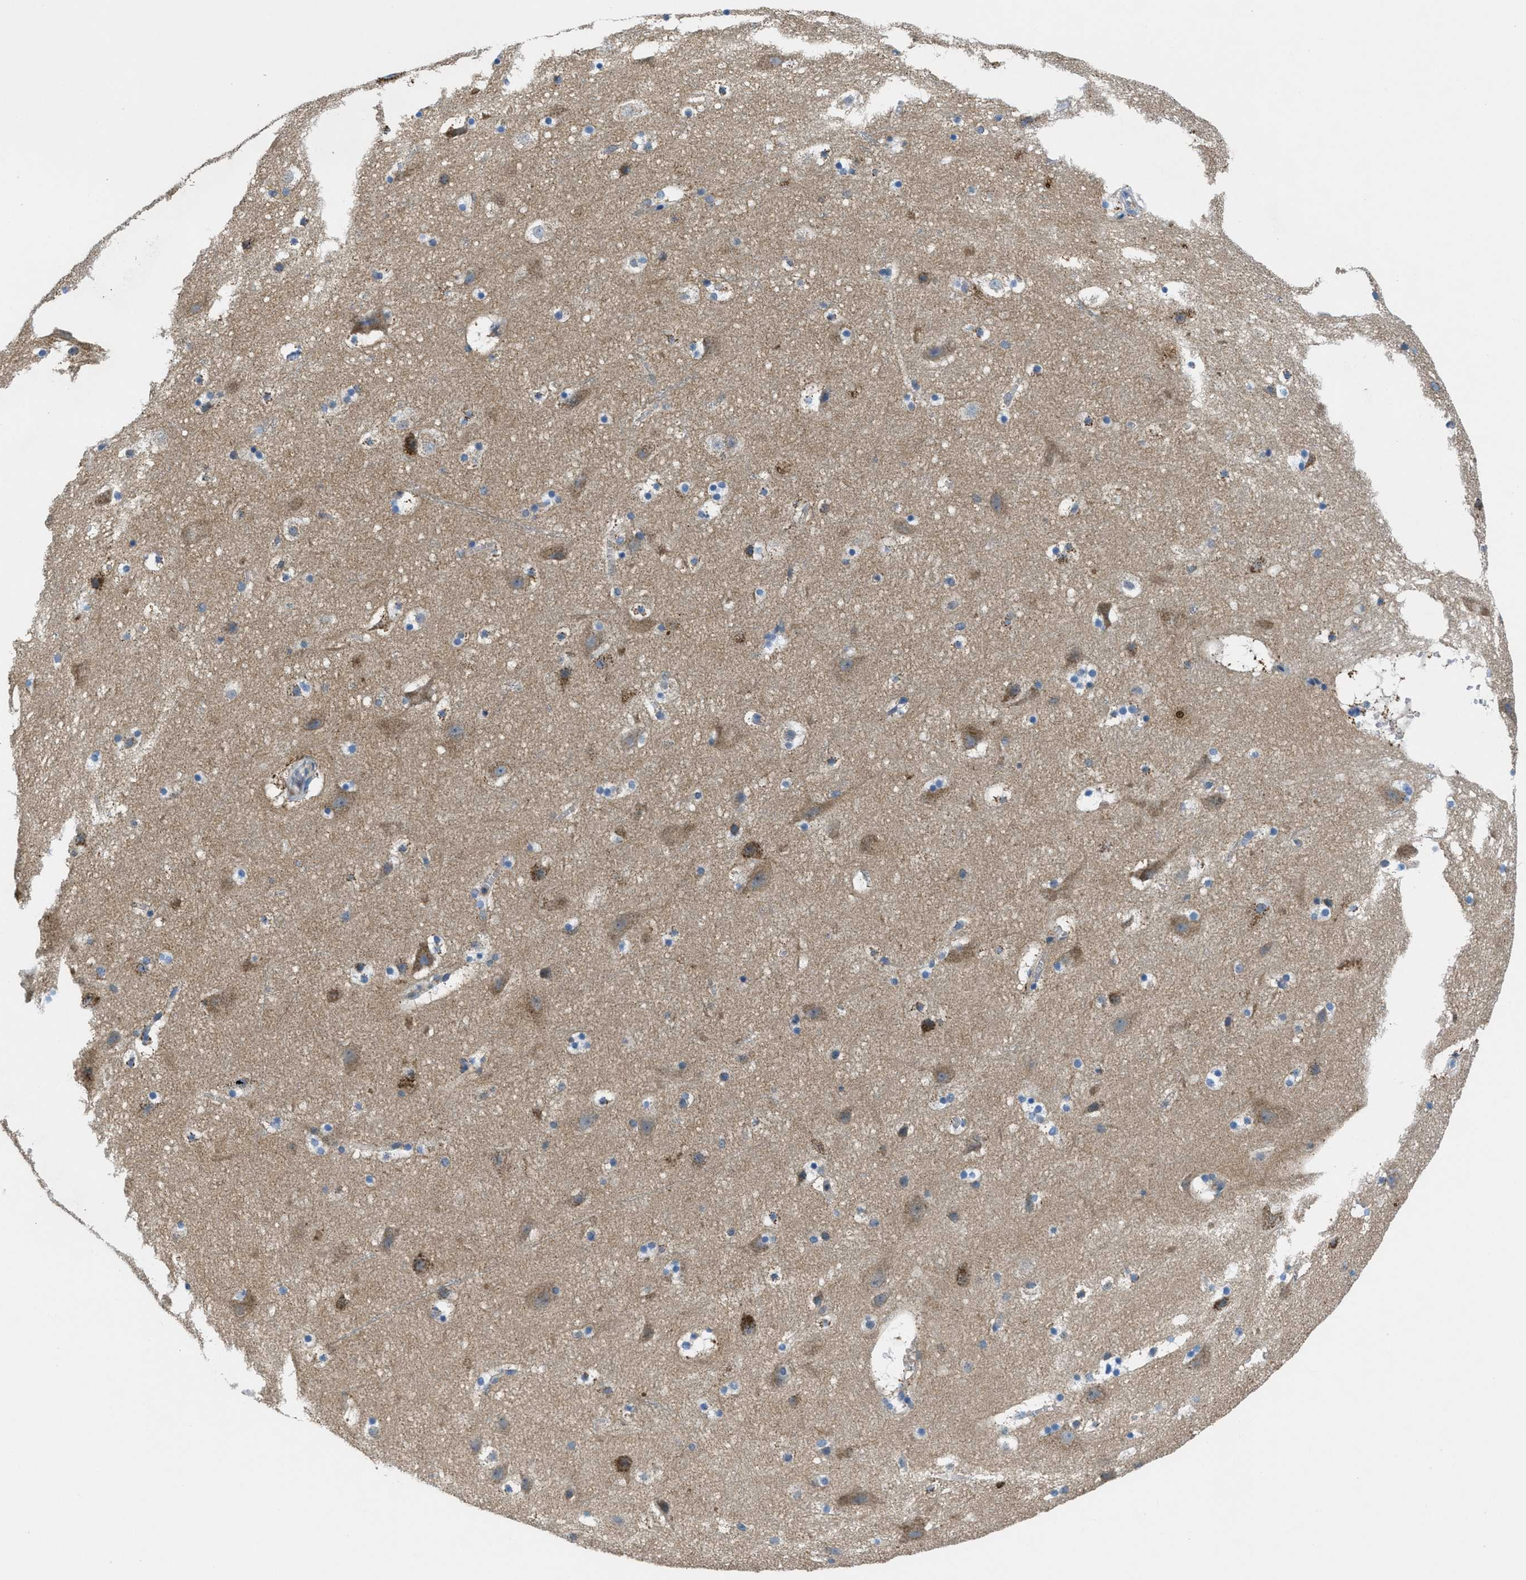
{"staining": {"intensity": "weak", "quantity": "25%-75%", "location": "cytoplasmic/membranous"}, "tissue": "cerebral cortex", "cell_type": "Endothelial cells", "image_type": "normal", "snomed": [{"axis": "morphology", "description": "Normal tissue, NOS"}, {"axis": "topography", "description": "Cerebral cortex"}], "caption": "A micrograph of human cerebral cortex stained for a protein exhibits weak cytoplasmic/membranous brown staining in endothelial cells. (brown staining indicates protein expression, while blue staining denotes nuclei).", "gene": "PIP5K1C", "patient": {"sex": "male", "age": 45}}